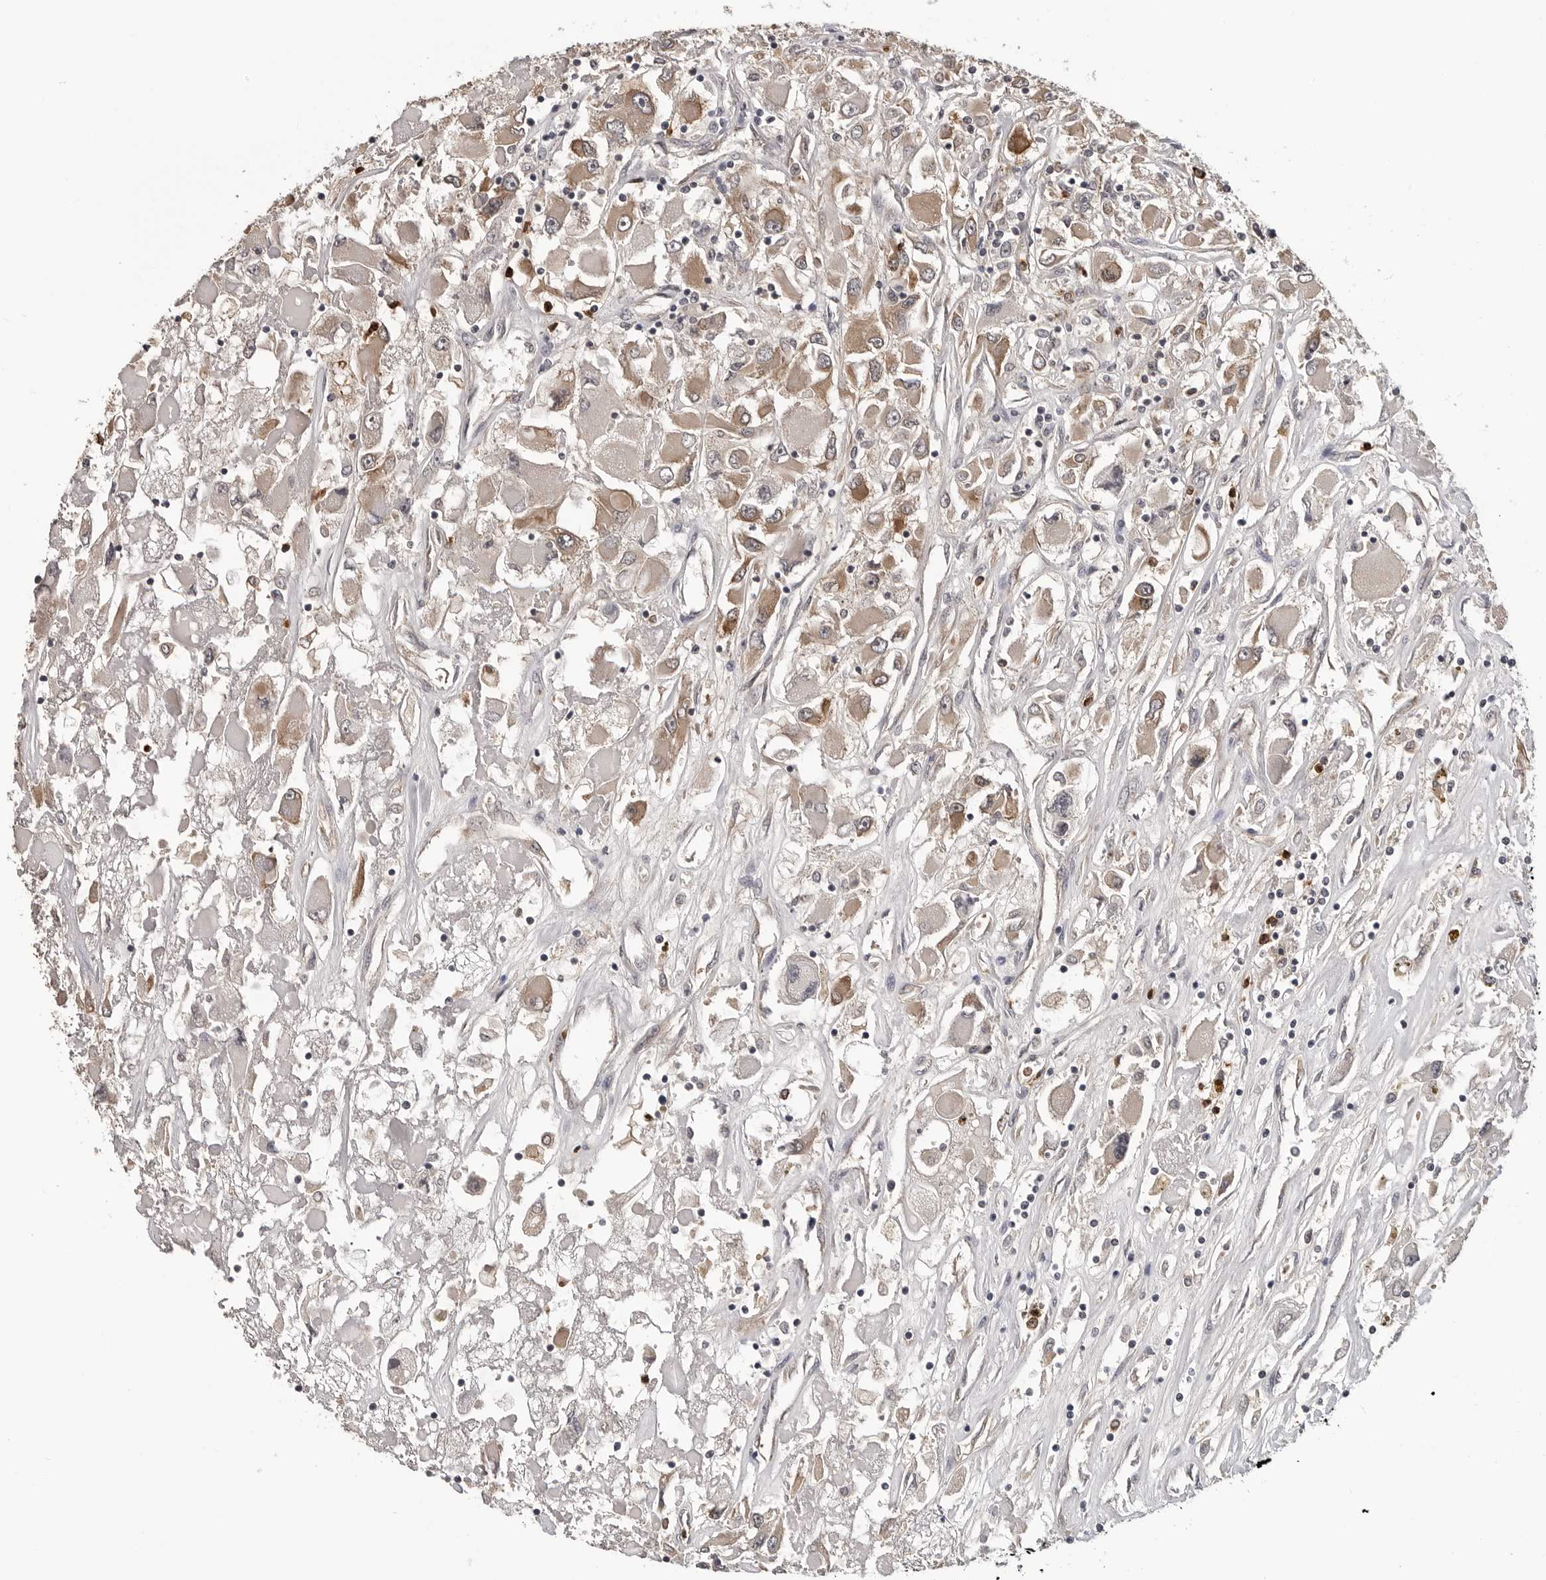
{"staining": {"intensity": "moderate", "quantity": "25%-75%", "location": "cytoplasmic/membranous"}, "tissue": "renal cancer", "cell_type": "Tumor cells", "image_type": "cancer", "snomed": [{"axis": "morphology", "description": "Adenocarcinoma, NOS"}, {"axis": "topography", "description": "Kidney"}], "caption": "Renal cancer (adenocarcinoma) stained for a protein displays moderate cytoplasmic/membranous positivity in tumor cells. (Brightfield microscopy of DAB IHC at high magnification).", "gene": "TRMT13", "patient": {"sex": "female", "age": 52}}